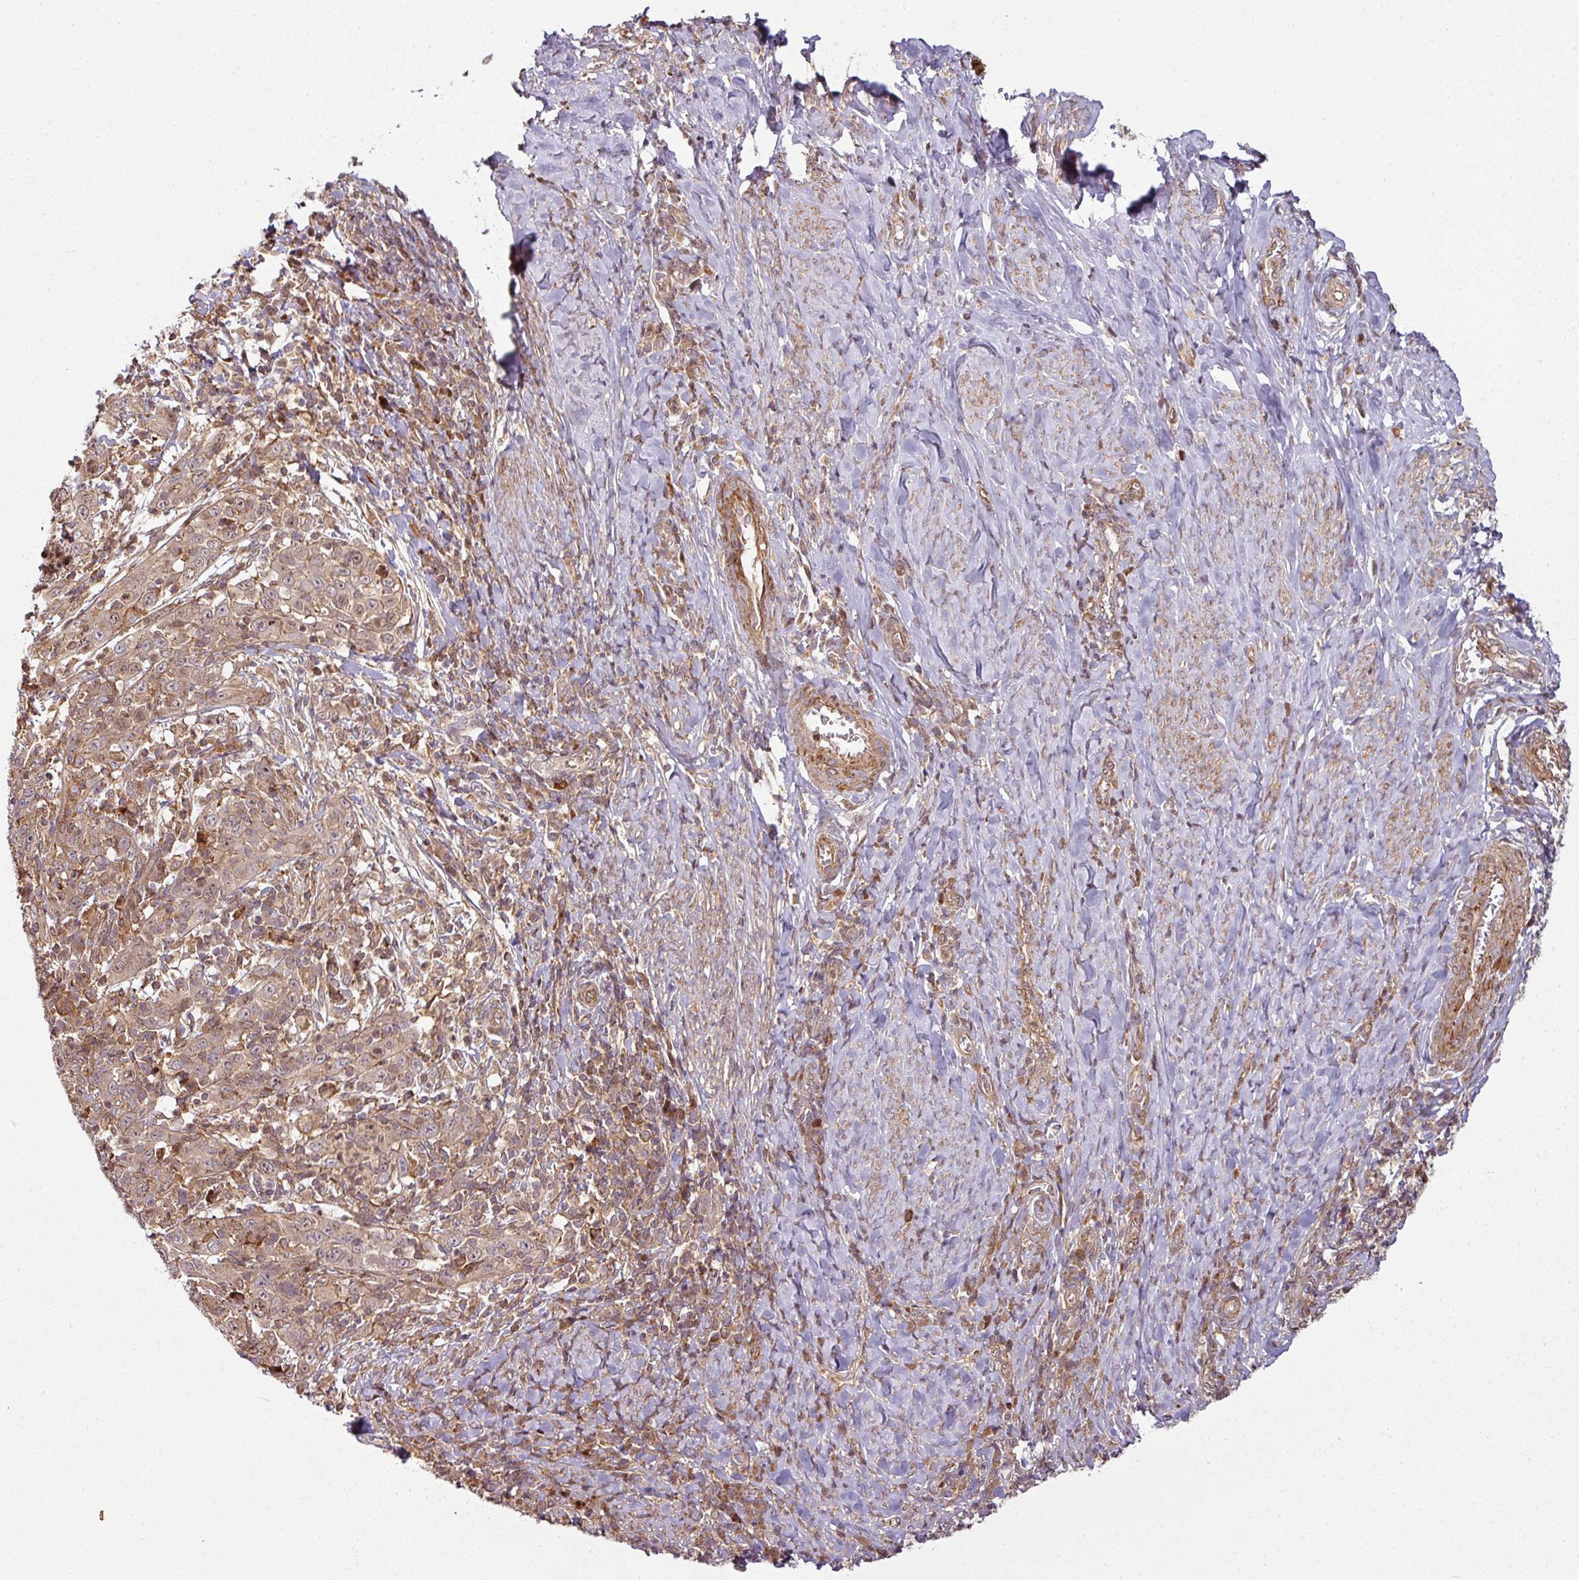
{"staining": {"intensity": "weak", "quantity": ">75%", "location": "cytoplasmic/membranous,nuclear"}, "tissue": "cervical cancer", "cell_type": "Tumor cells", "image_type": "cancer", "snomed": [{"axis": "morphology", "description": "Squamous cell carcinoma, NOS"}, {"axis": "topography", "description": "Cervix"}], "caption": "Human cervical squamous cell carcinoma stained with a protein marker exhibits weak staining in tumor cells.", "gene": "ATAT1", "patient": {"sex": "female", "age": 46}}